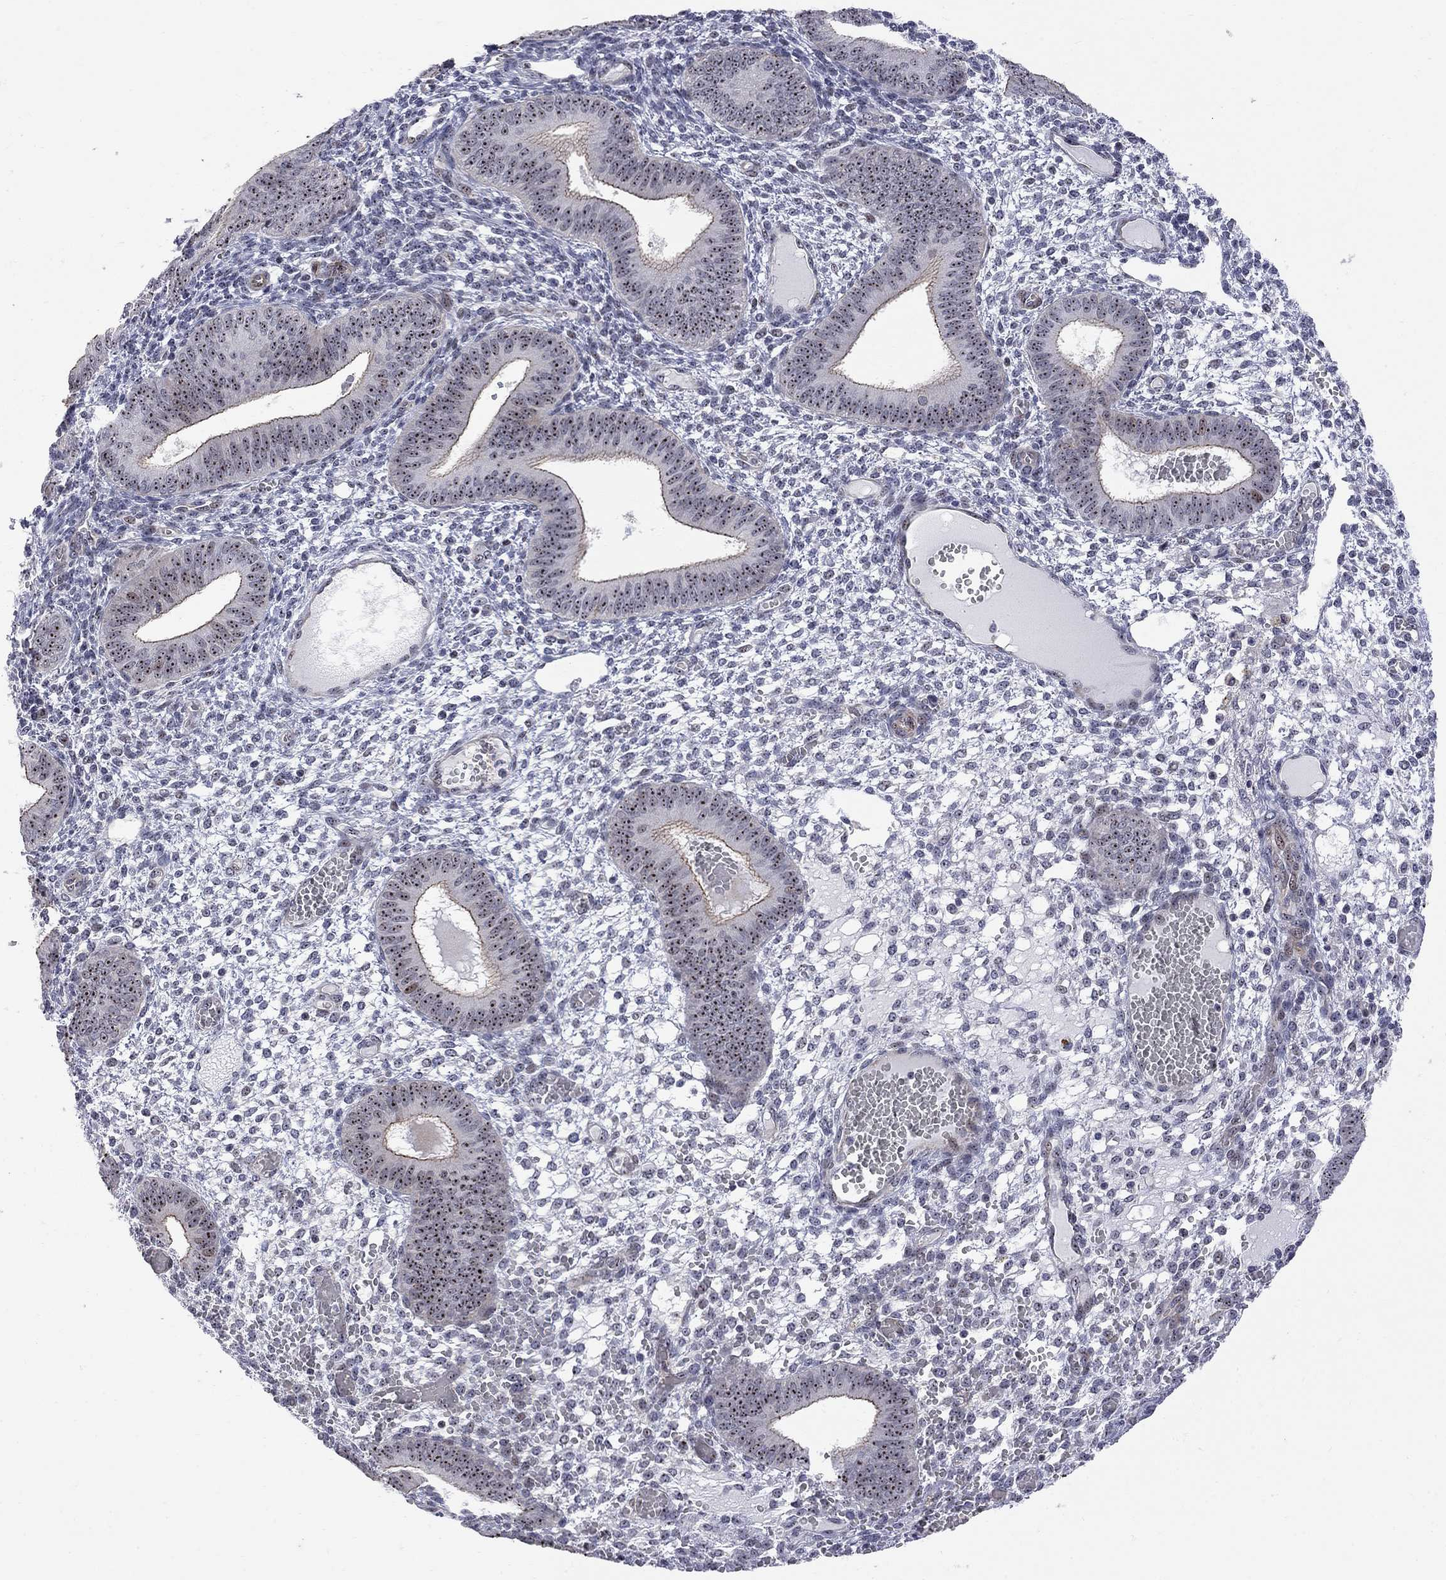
{"staining": {"intensity": "negative", "quantity": "none", "location": "none"}, "tissue": "endometrium", "cell_type": "Cells in endometrial stroma", "image_type": "normal", "snomed": [{"axis": "morphology", "description": "Normal tissue, NOS"}, {"axis": "topography", "description": "Endometrium"}], "caption": "Cells in endometrial stroma are negative for brown protein staining in normal endometrium. (DAB (3,3'-diaminobenzidine) immunohistochemistry, high magnification).", "gene": "DHX33", "patient": {"sex": "female", "age": 42}}